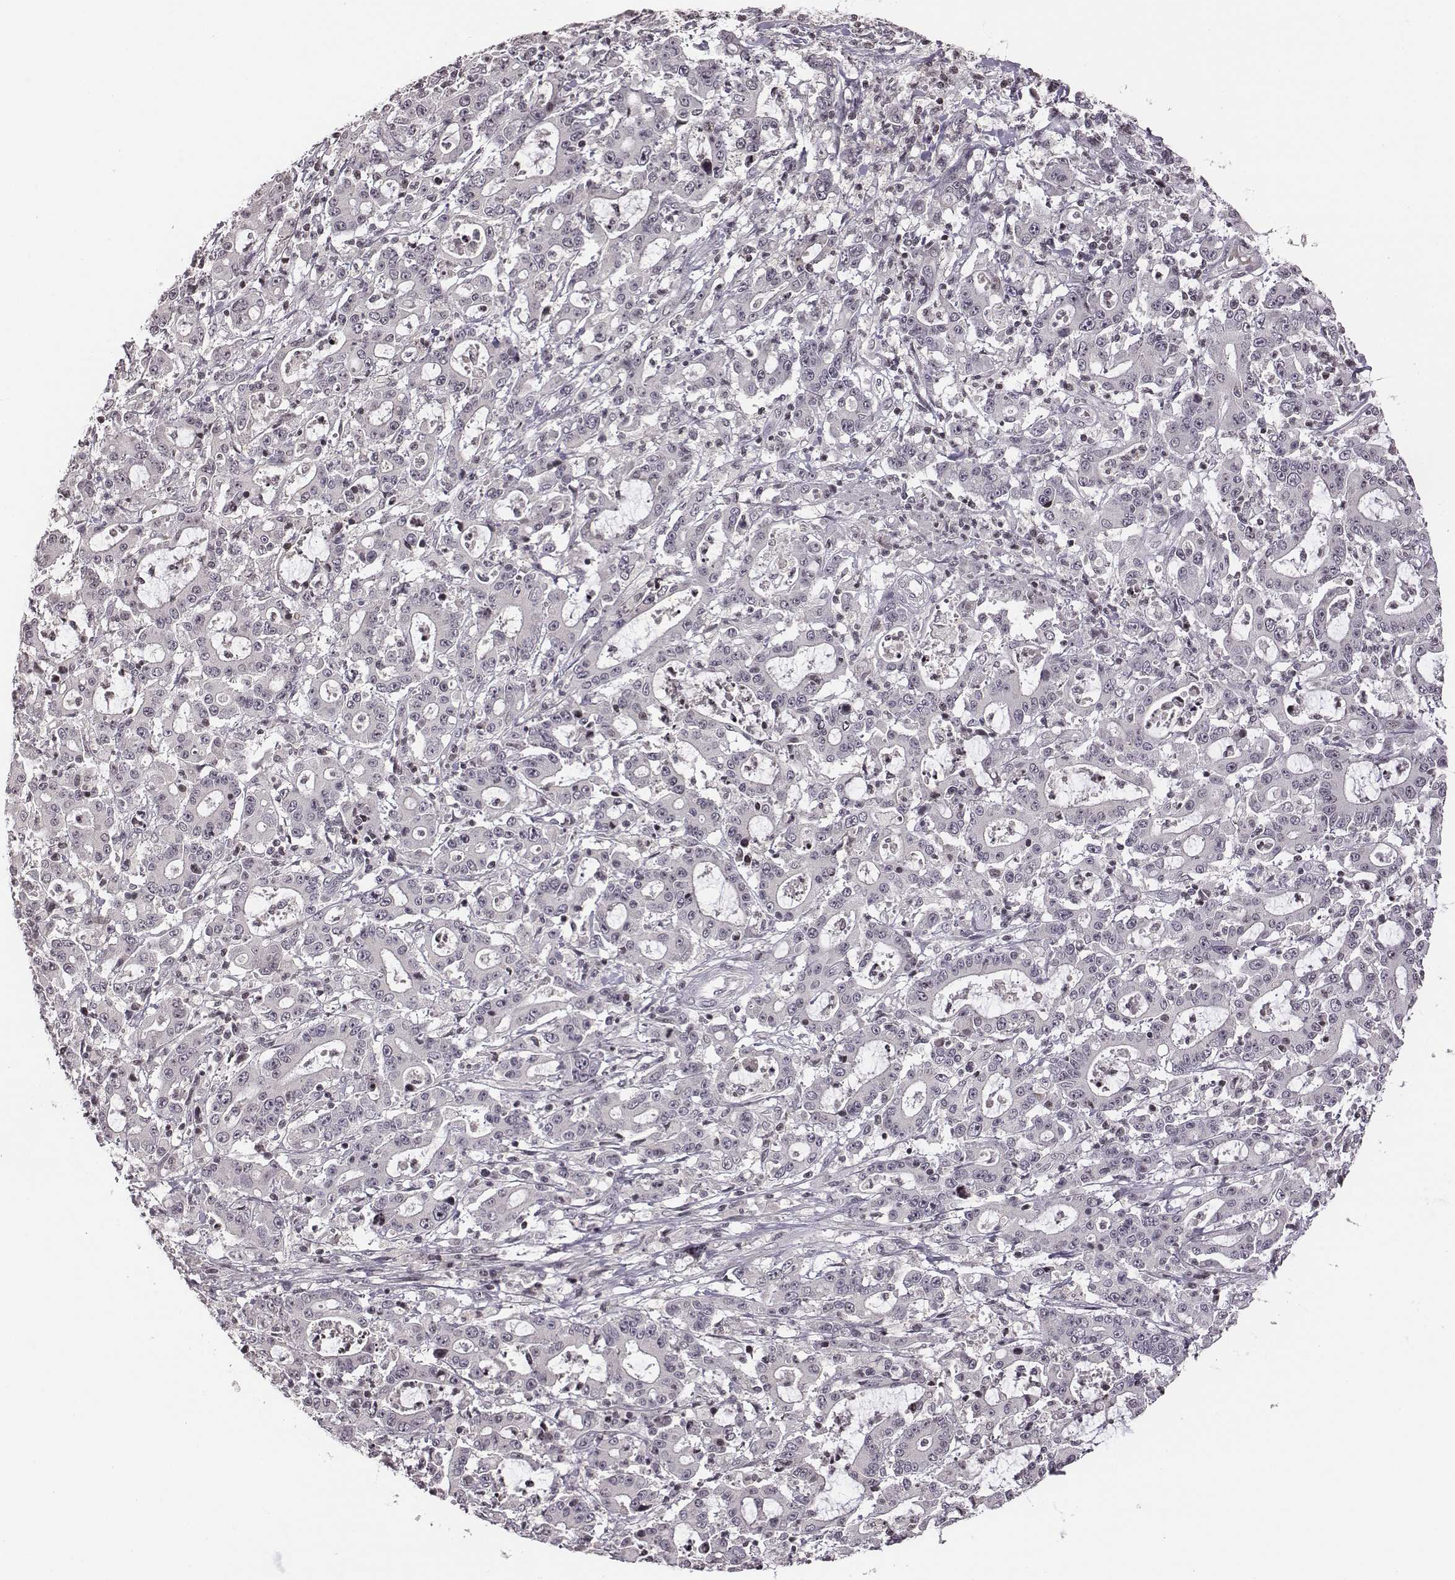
{"staining": {"intensity": "negative", "quantity": "none", "location": "none"}, "tissue": "stomach cancer", "cell_type": "Tumor cells", "image_type": "cancer", "snomed": [{"axis": "morphology", "description": "Adenocarcinoma, NOS"}, {"axis": "topography", "description": "Stomach, upper"}], "caption": "The immunohistochemistry micrograph has no significant expression in tumor cells of adenocarcinoma (stomach) tissue.", "gene": "GRM4", "patient": {"sex": "male", "age": 68}}